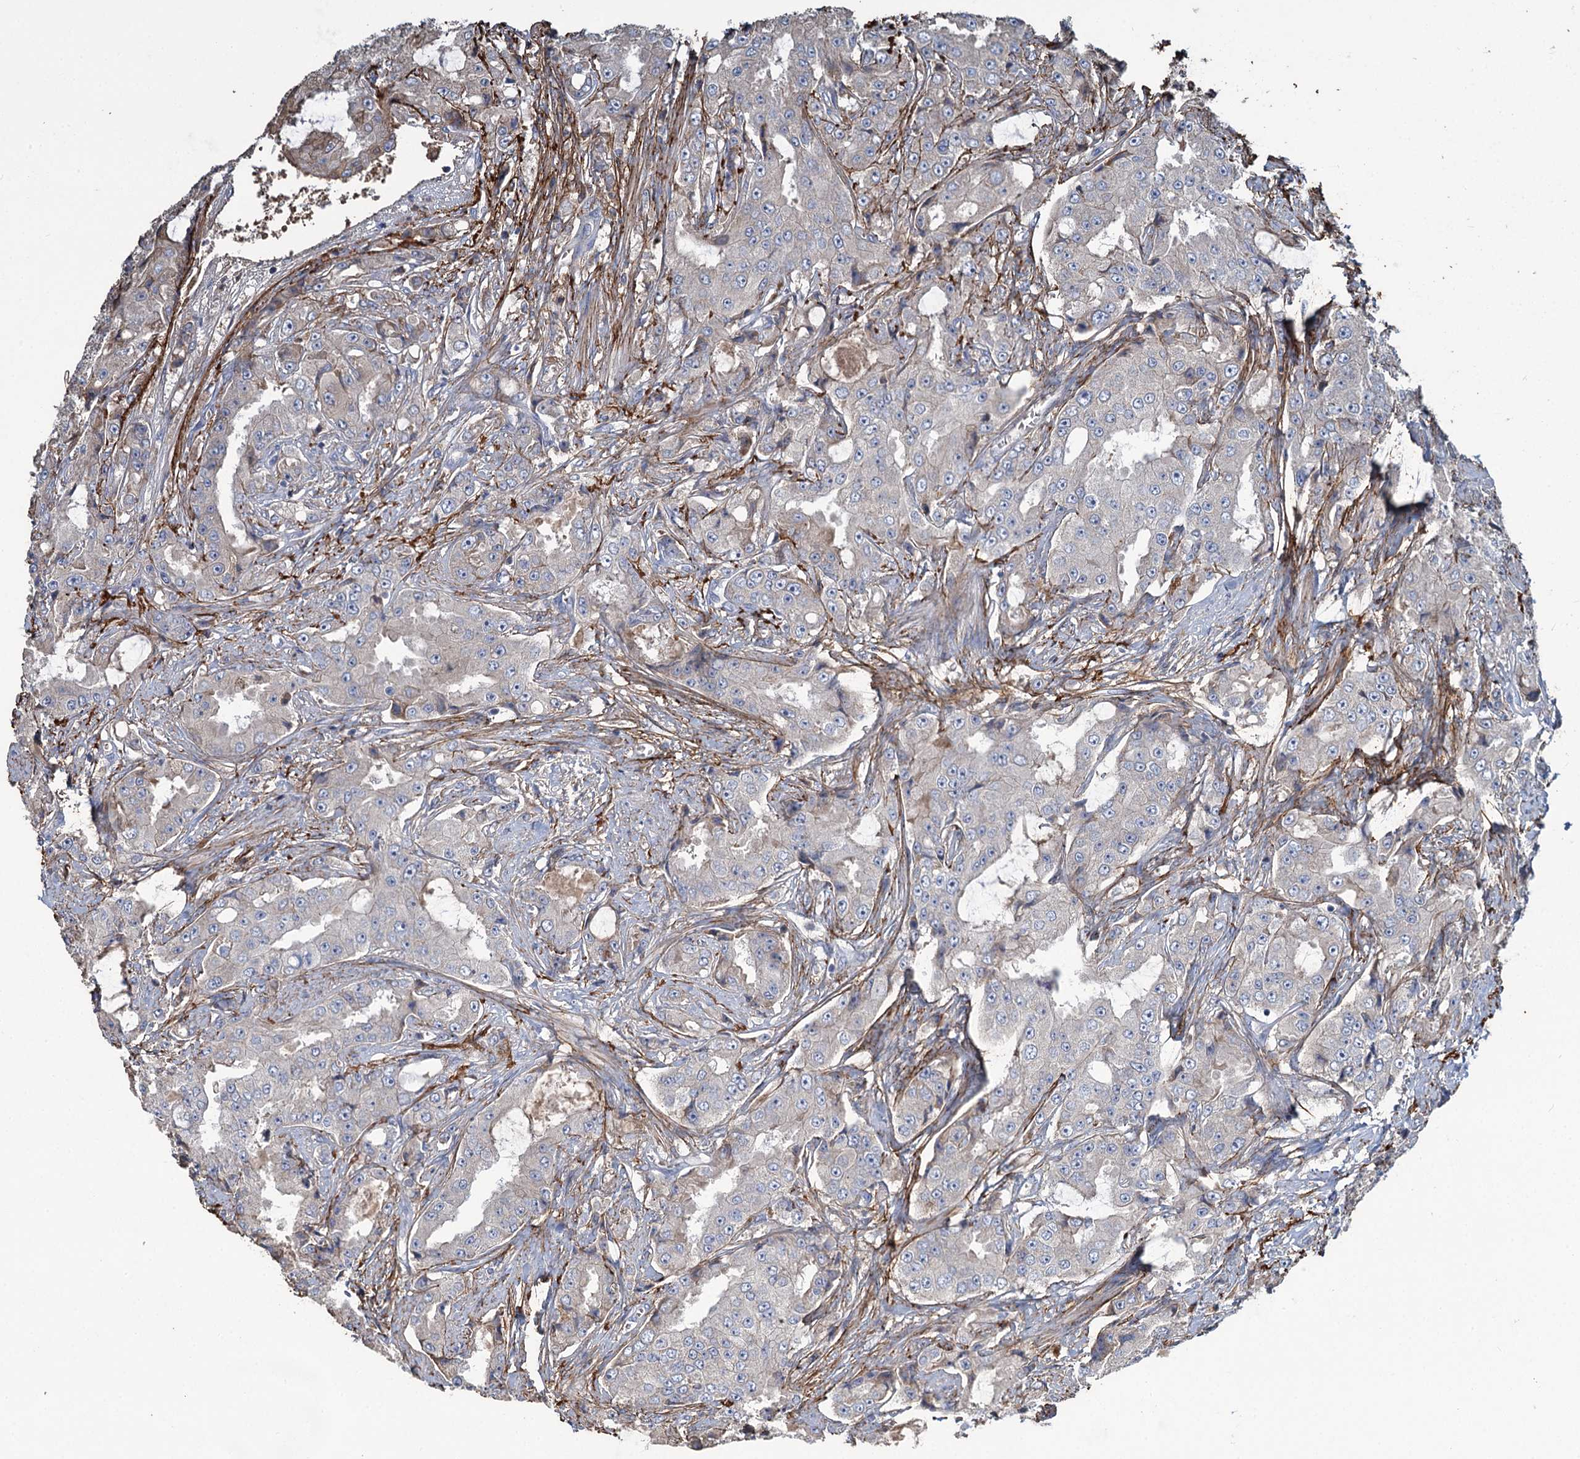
{"staining": {"intensity": "weak", "quantity": "<25%", "location": "cytoplasmic/membranous"}, "tissue": "prostate cancer", "cell_type": "Tumor cells", "image_type": "cancer", "snomed": [{"axis": "morphology", "description": "Adenocarcinoma, High grade"}, {"axis": "topography", "description": "Prostate"}], "caption": "IHC micrograph of neoplastic tissue: prostate cancer stained with DAB (3,3'-diaminobenzidine) shows no significant protein staining in tumor cells. (Brightfield microscopy of DAB immunohistochemistry at high magnification).", "gene": "URAD", "patient": {"sex": "male", "age": 73}}